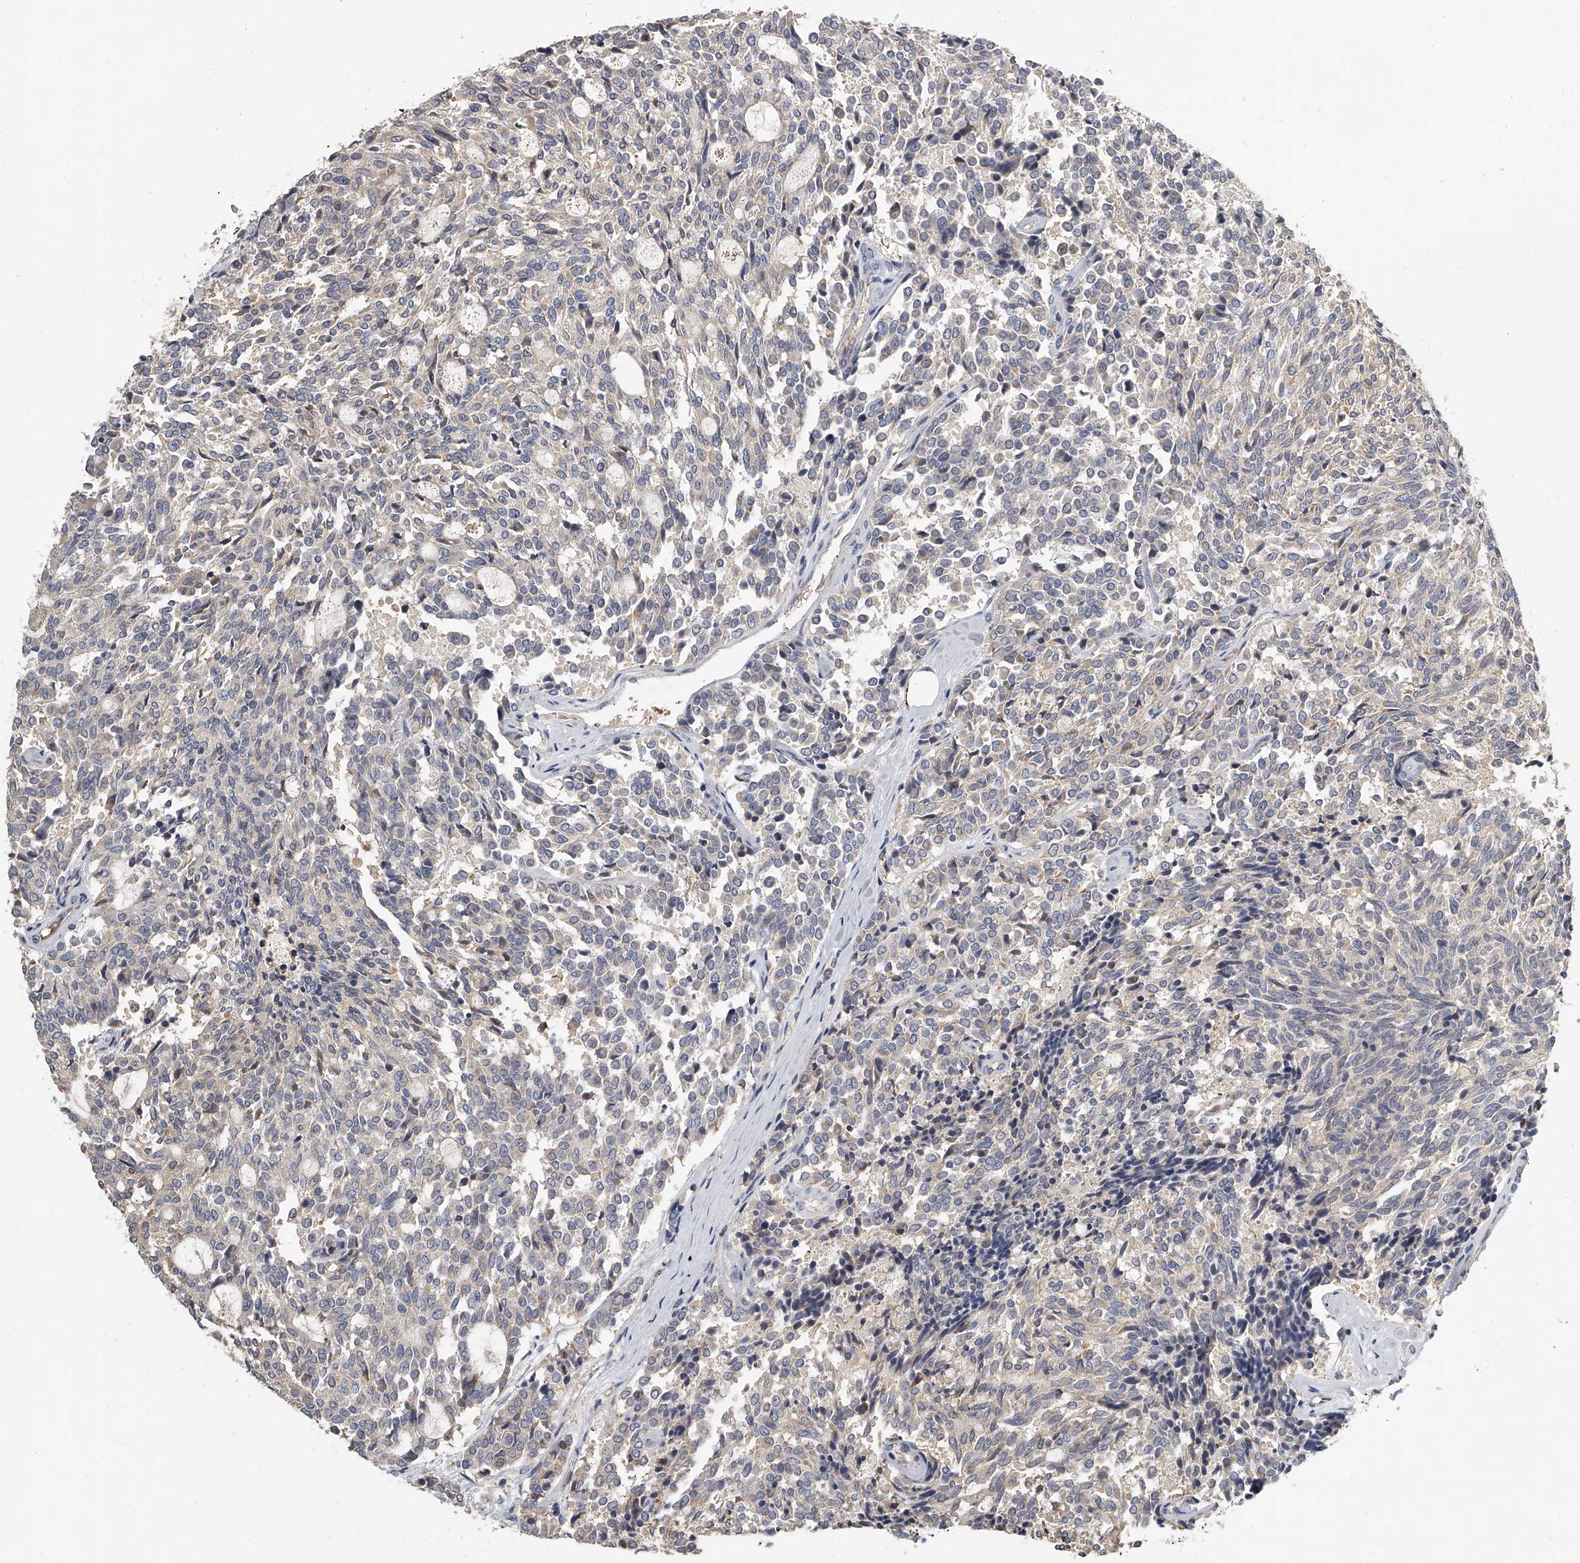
{"staining": {"intensity": "negative", "quantity": "none", "location": "none"}, "tissue": "carcinoid", "cell_type": "Tumor cells", "image_type": "cancer", "snomed": [{"axis": "morphology", "description": "Carcinoid, malignant, NOS"}, {"axis": "topography", "description": "Pancreas"}], "caption": "DAB immunohistochemical staining of human carcinoid displays no significant staining in tumor cells.", "gene": "KLHL7", "patient": {"sex": "female", "age": 54}}